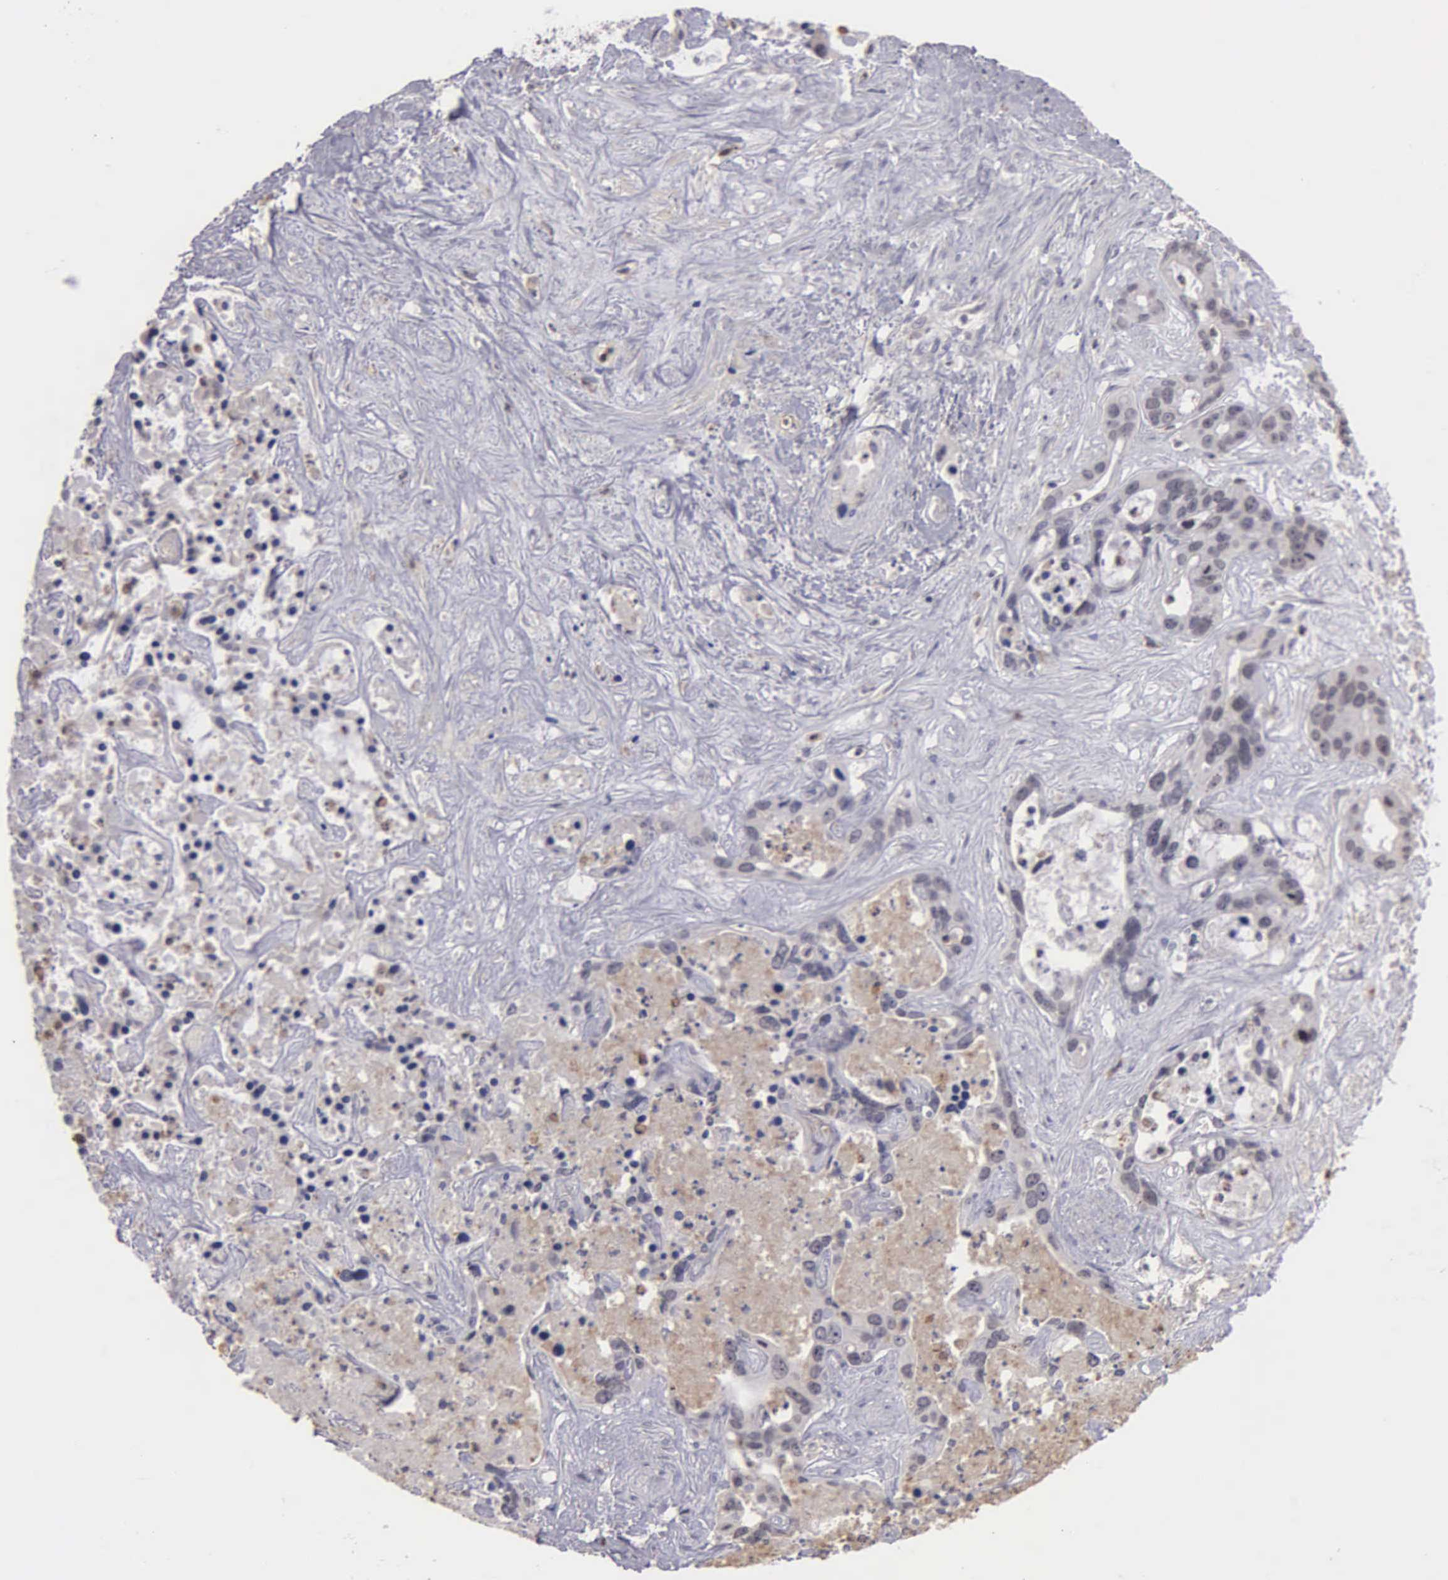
{"staining": {"intensity": "negative", "quantity": "none", "location": "none"}, "tissue": "liver cancer", "cell_type": "Tumor cells", "image_type": "cancer", "snomed": [{"axis": "morphology", "description": "Cholangiocarcinoma"}, {"axis": "topography", "description": "Liver"}], "caption": "Protein analysis of liver cholangiocarcinoma demonstrates no significant expression in tumor cells. (Immunohistochemistry, brightfield microscopy, high magnification).", "gene": "BRD1", "patient": {"sex": "female", "age": 65}}